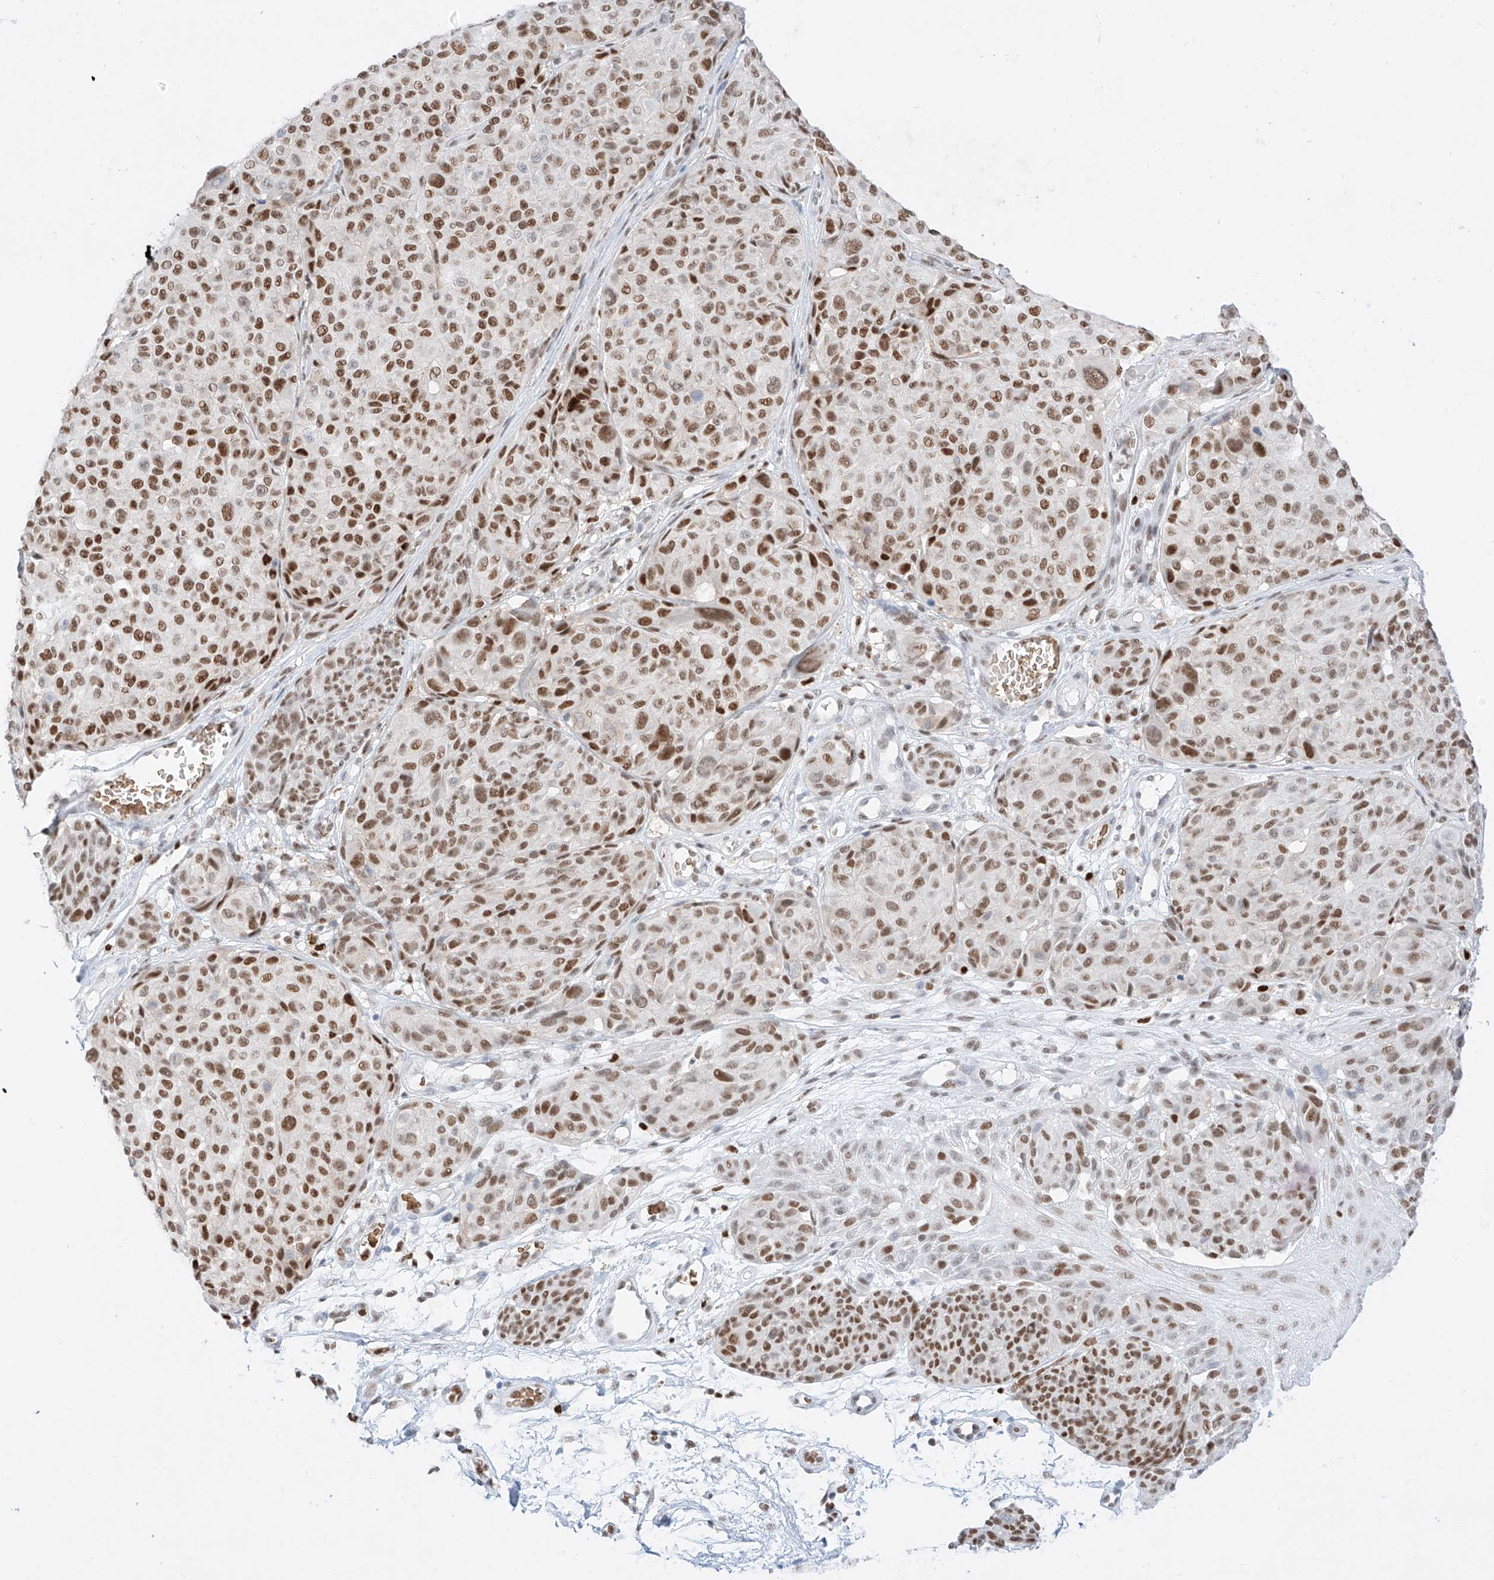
{"staining": {"intensity": "moderate", "quantity": ">75%", "location": "nuclear"}, "tissue": "melanoma", "cell_type": "Tumor cells", "image_type": "cancer", "snomed": [{"axis": "morphology", "description": "Malignant melanoma, NOS"}, {"axis": "topography", "description": "Skin"}], "caption": "Protein staining of malignant melanoma tissue demonstrates moderate nuclear positivity in about >75% of tumor cells.", "gene": "APIP", "patient": {"sex": "male", "age": 83}}